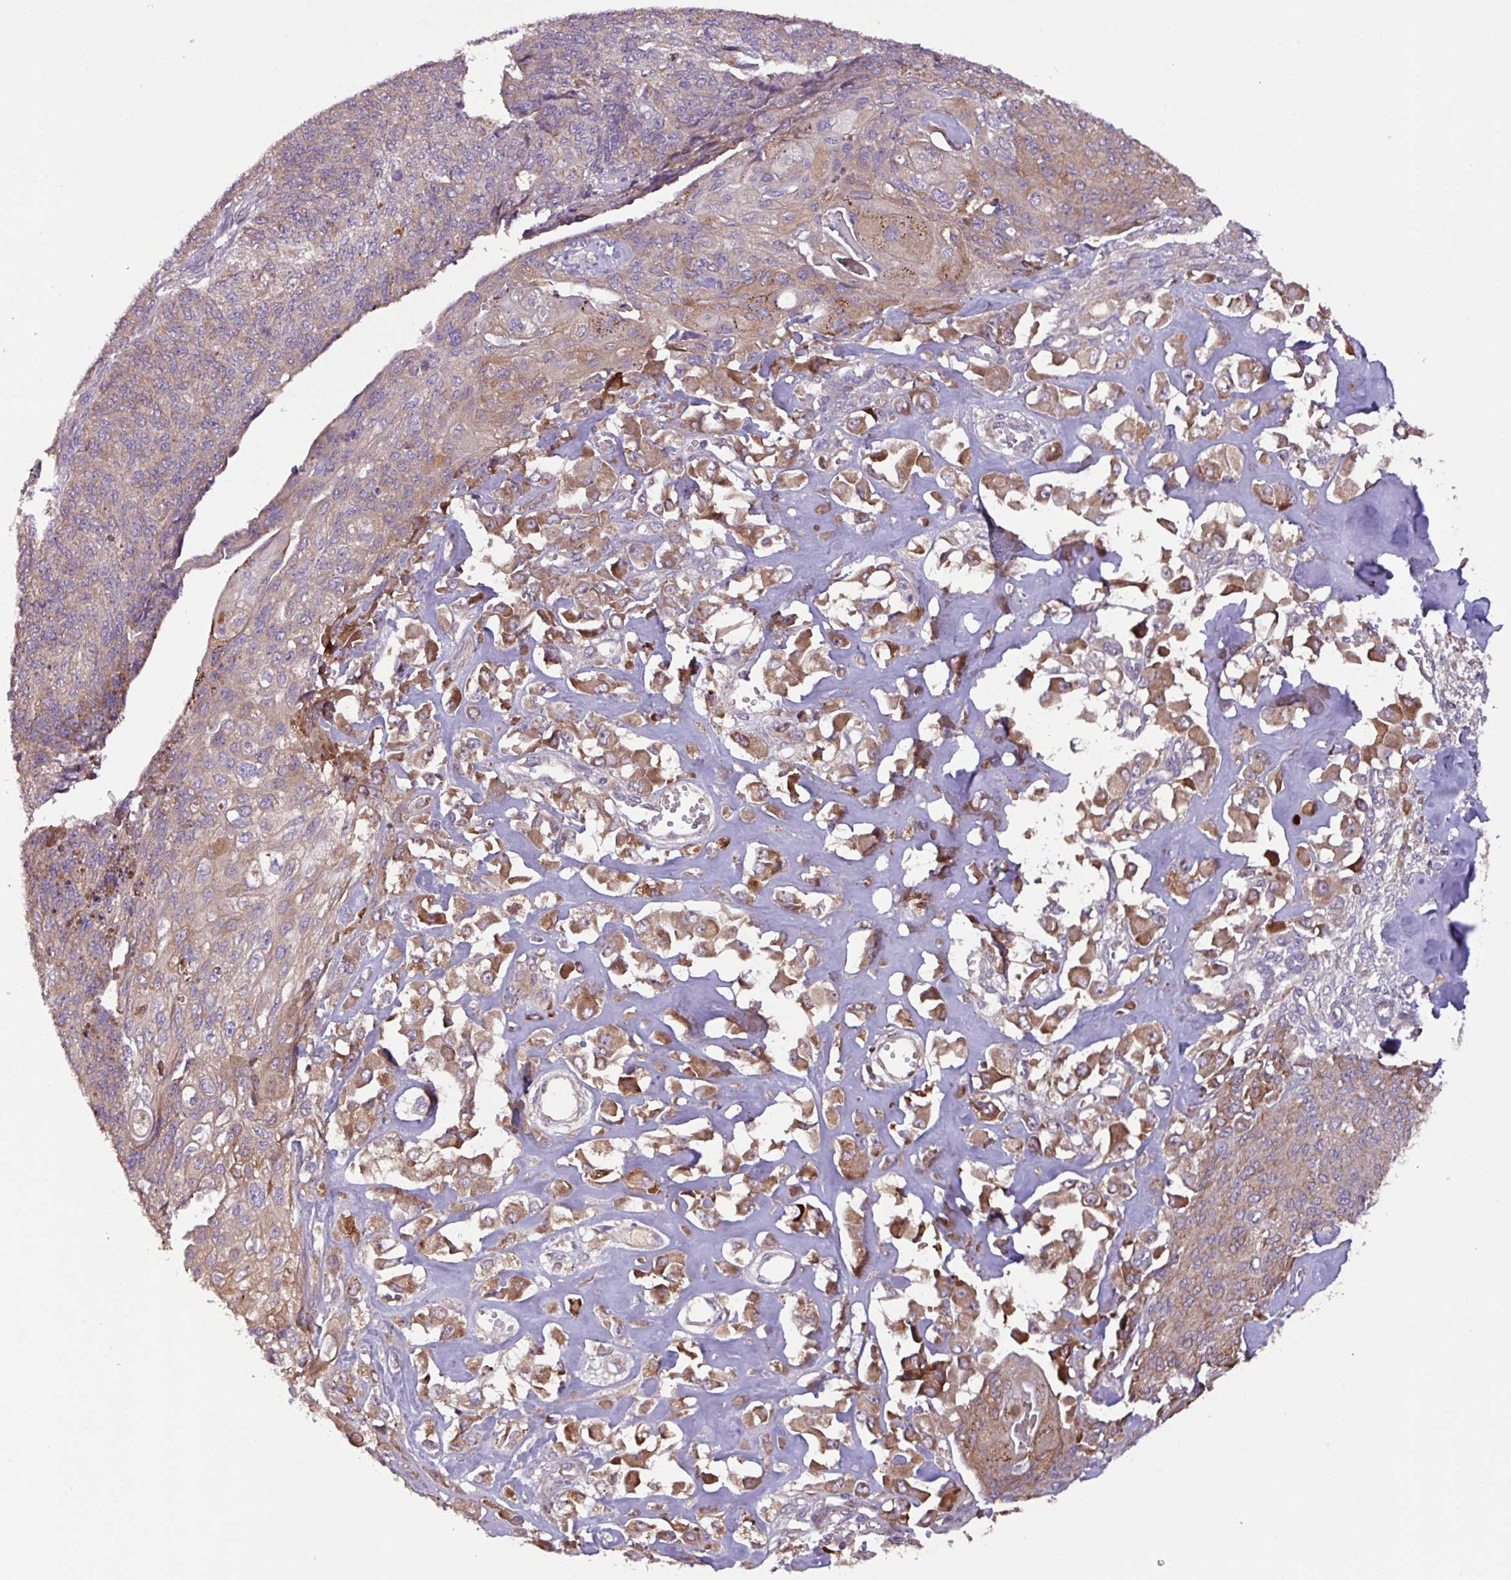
{"staining": {"intensity": "moderate", "quantity": ">75%", "location": "cytoplasmic/membranous"}, "tissue": "endometrial cancer", "cell_type": "Tumor cells", "image_type": "cancer", "snomed": [{"axis": "morphology", "description": "Adenocarcinoma, NOS"}, {"axis": "topography", "description": "Endometrium"}], "caption": "Adenocarcinoma (endometrial) tissue exhibits moderate cytoplasmic/membranous expression in approximately >75% of tumor cells", "gene": "PTPRQ", "patient": {"sex": "female", "age": 32}}